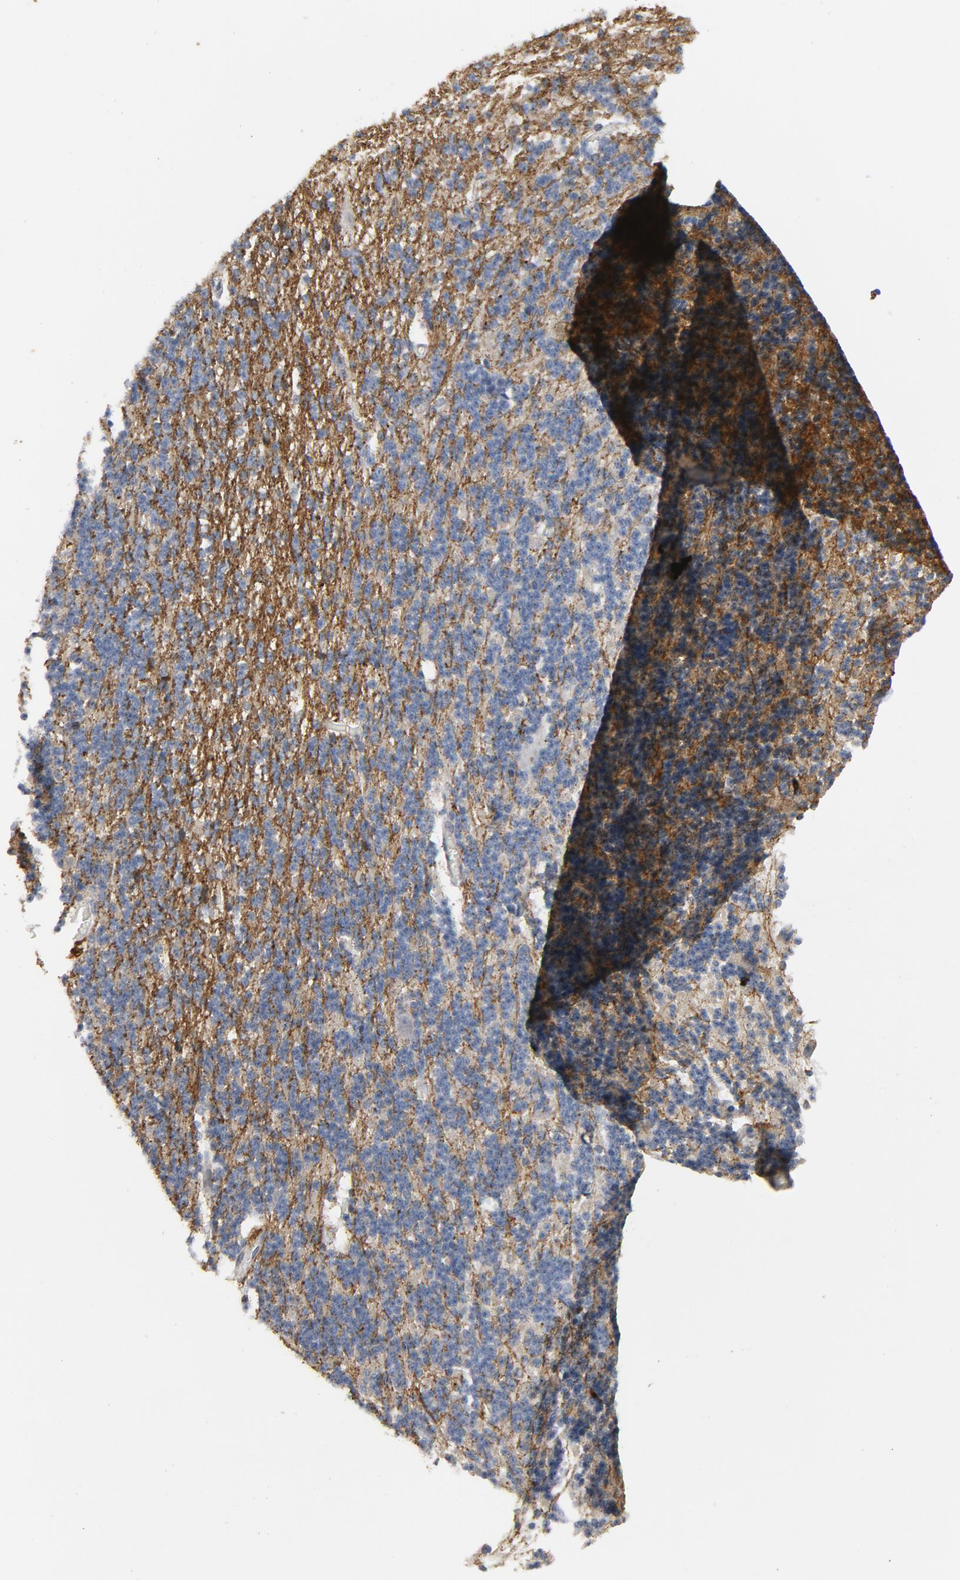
{"staining": {"intensity": "moderate", "quantity": "<25%", "location": "cytoplasmic/membranous"}, "tissue": "cerebellum", "cell_type": "Cells in granular layer", "image_type": "normal", "snomed": [{"axis": "morphology", "description": "Normal tissue, NOS"}, {"axis": "topography", "description": "Cerebellum"}], "caption": "Normal cerebellum was stained to show a protein in brown. There is low levels of moderate cytoplasmic/membranous staining in approximately <25% of cells in granular layer. The staining was performed using DAB, with brown indicating positive protein expression. Nuclei are stained blue with hematoxylin.", "gene": "C14orf119", "patient": {"sex": "female", "age": 19}}